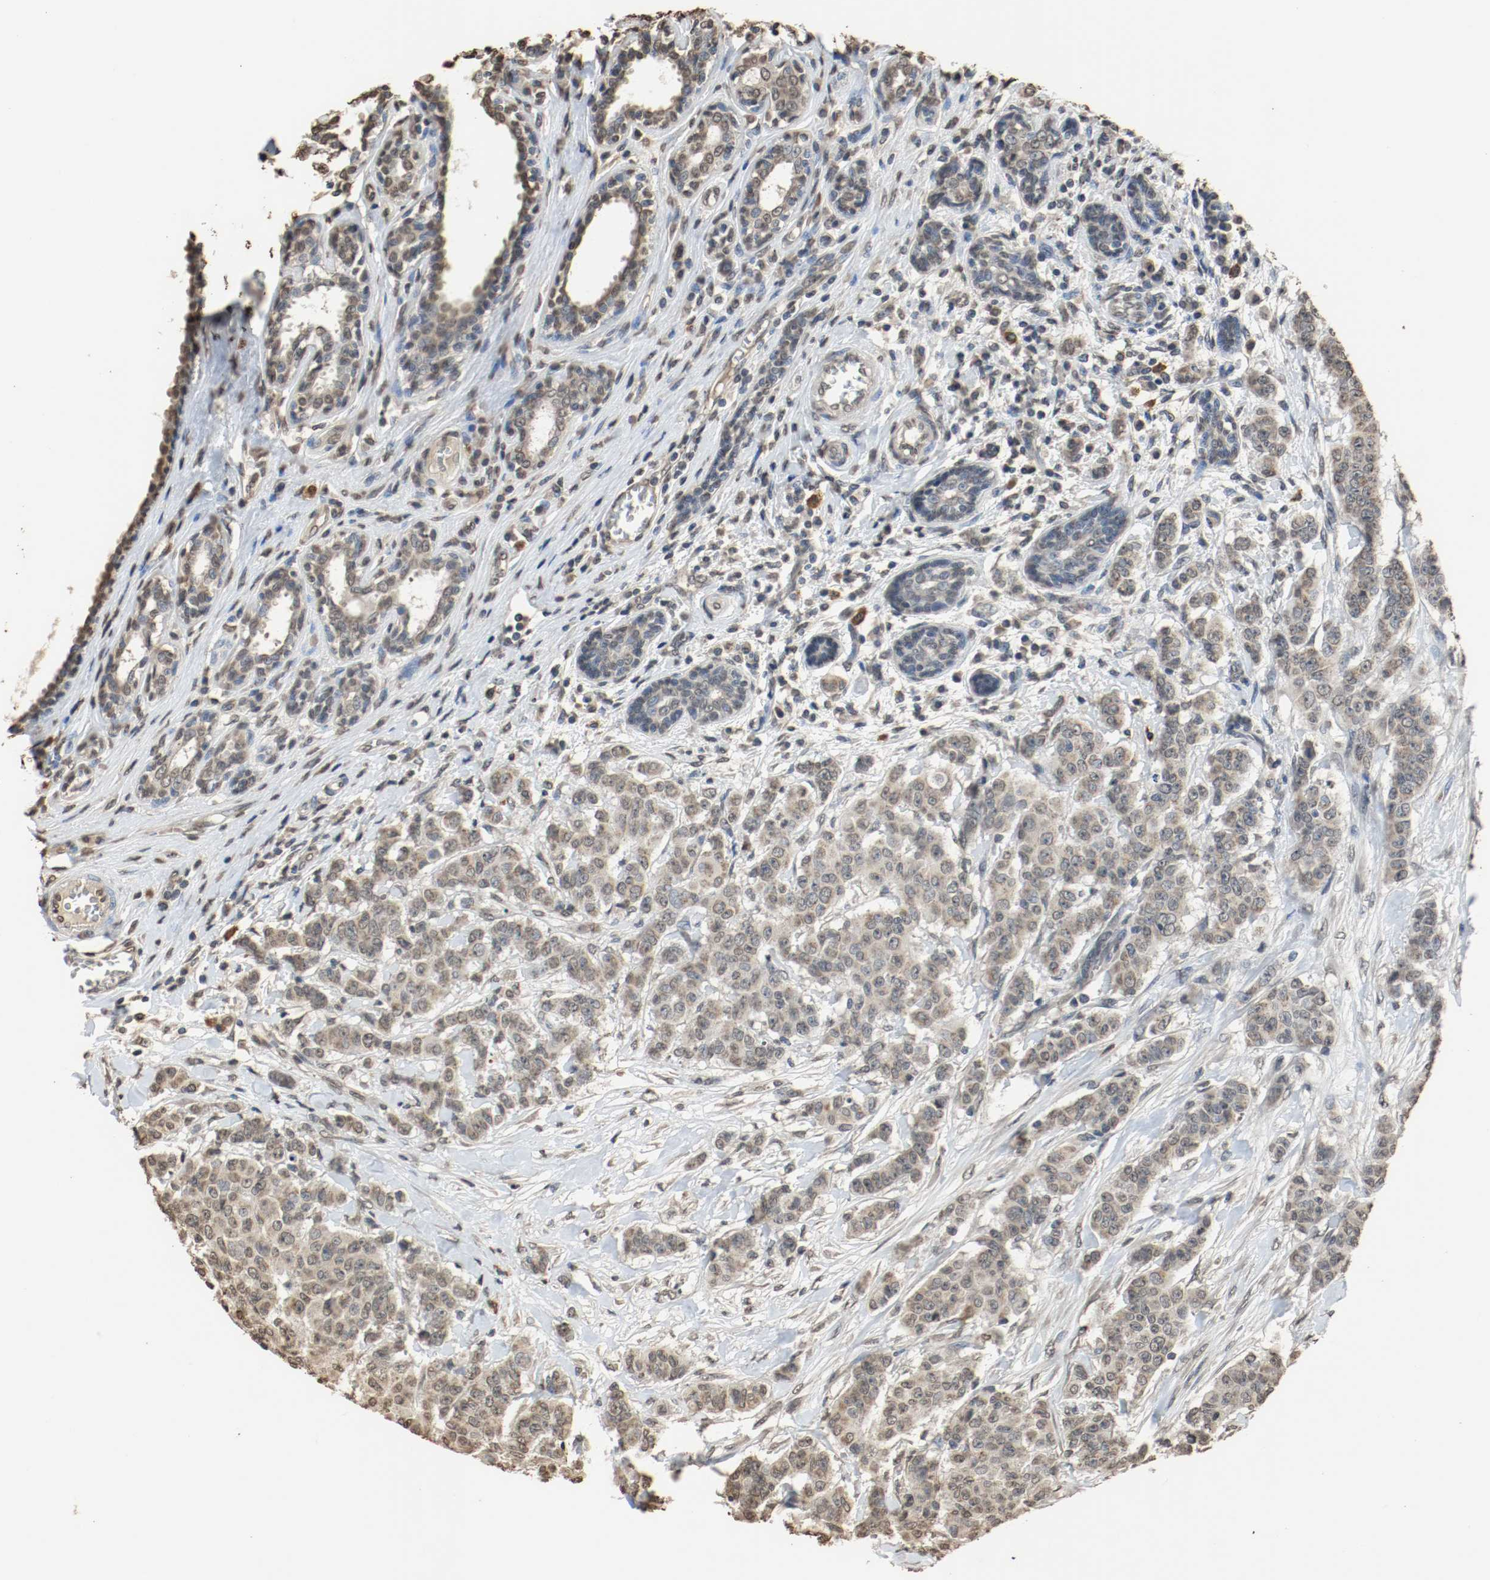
{"staining": {"intensity": "weak", "quantity": ">75%", "location": "cytoplasmic/membranous"}, "tissue": "breast cancer", "cell_type": "Tumor cells", "image_type": "cancer", "snomed": [{"axis": "morphology", "description": "Duct carcinoma"}, {"axis": "topography", "description": "Breast"}], "caption": "This is a histology image of IHC staining of breast cancer (infiltrating ductal carcinoma), which shows weak staining in the cytoplasmic/membranous of tumor cells.", "gene": "RTN4", "patient": {"sex": "female", "age": 40}}